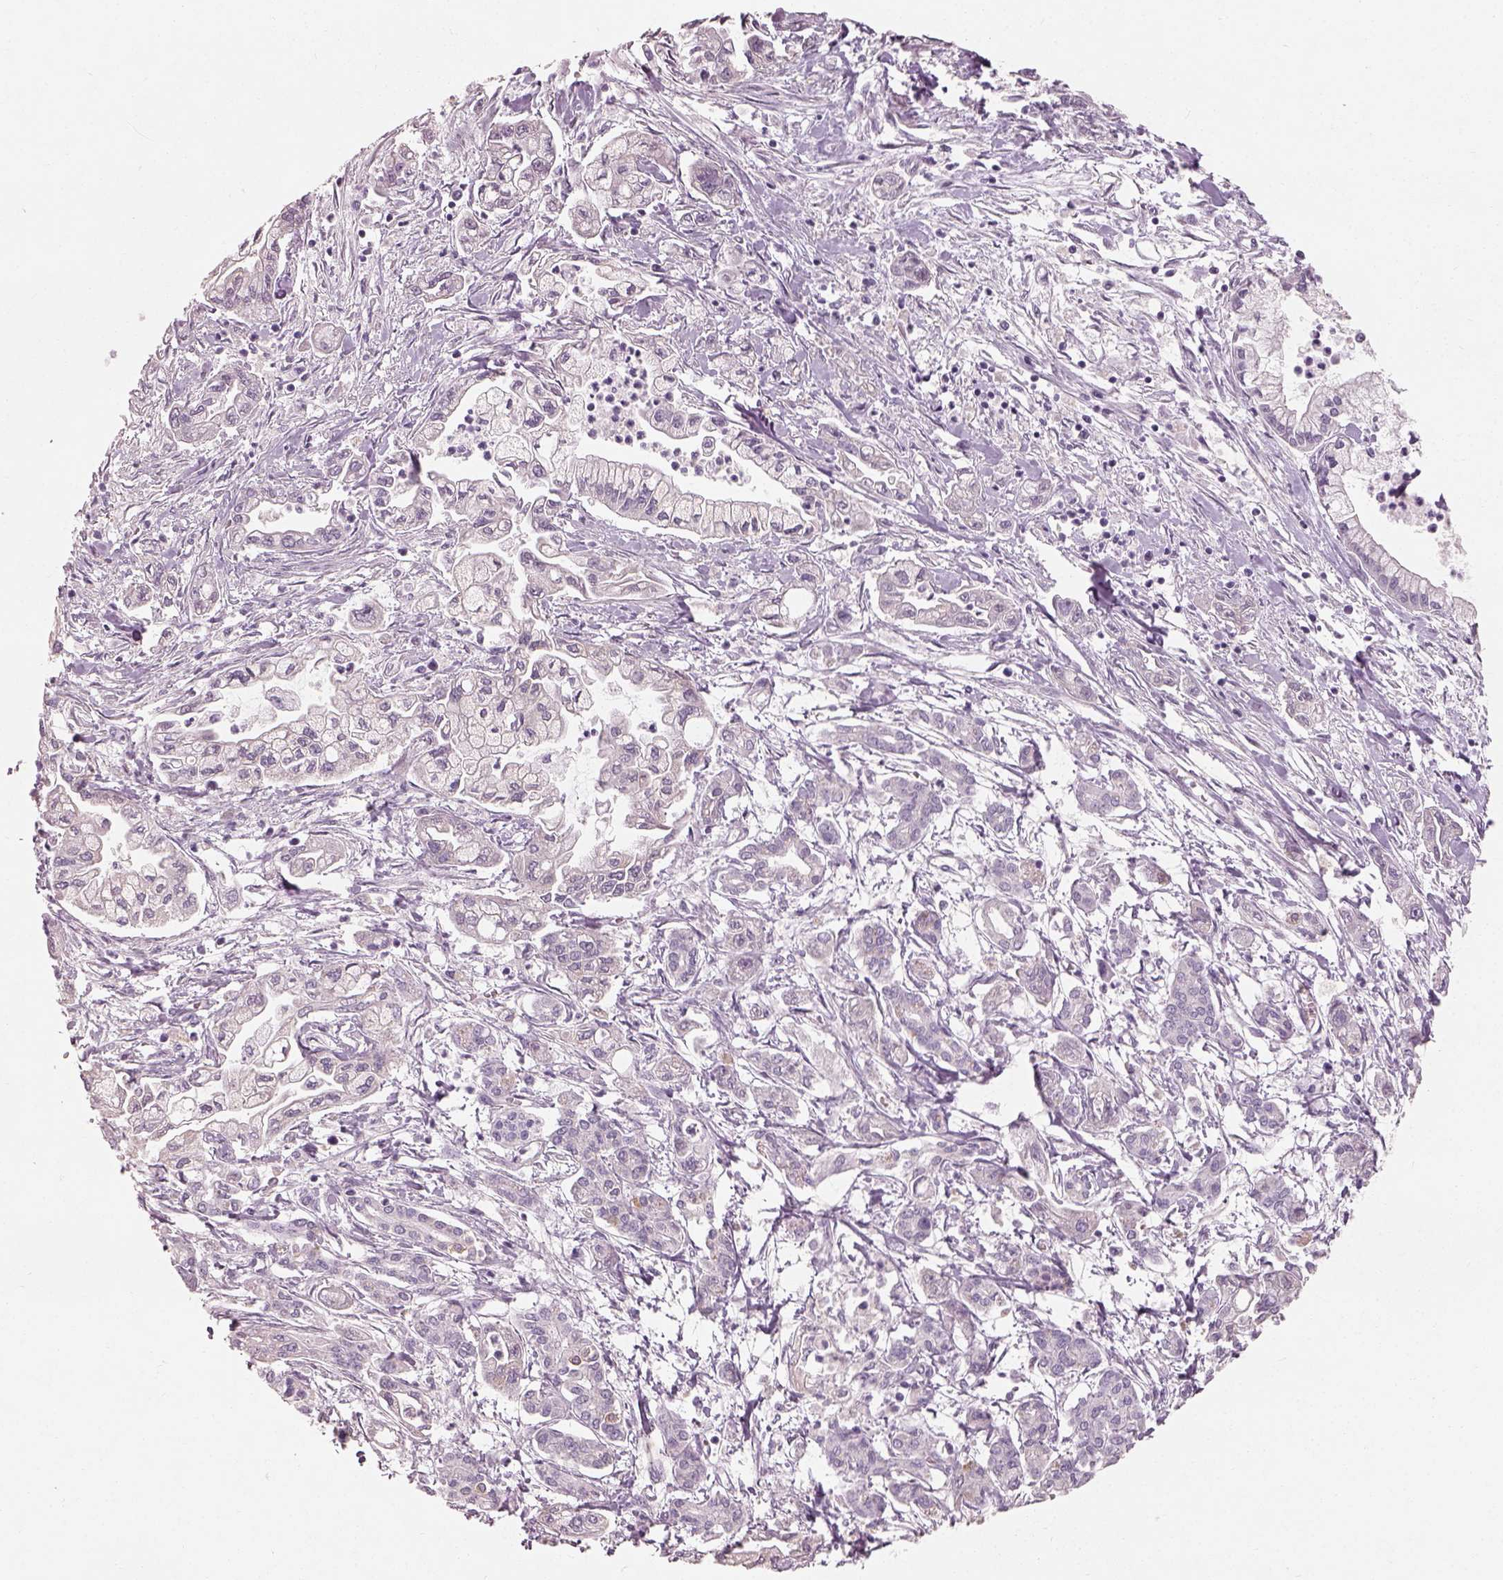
{"staining": {"intensity": "negative", "quantity": "none", "location": "none"}, "tissue": "pancreatic cancer", "cell_type": "Tumor cells", "image_type": "cancer", "snomed": [{"axis": "morphology", "description": "Adenocarcinoma, NOS"}, {"axis": "topography", "description": "Pancreas"}], "caption": "IHC photomicrograph of neoplastic tissue: pancreatic adenocarcinoma stained with DAB (3,3'-diaminobenzidine) shows no significant protein positivity in tumor cells.", "gene": "CDS1", "patient": {"sex": "male", "age": 54}}